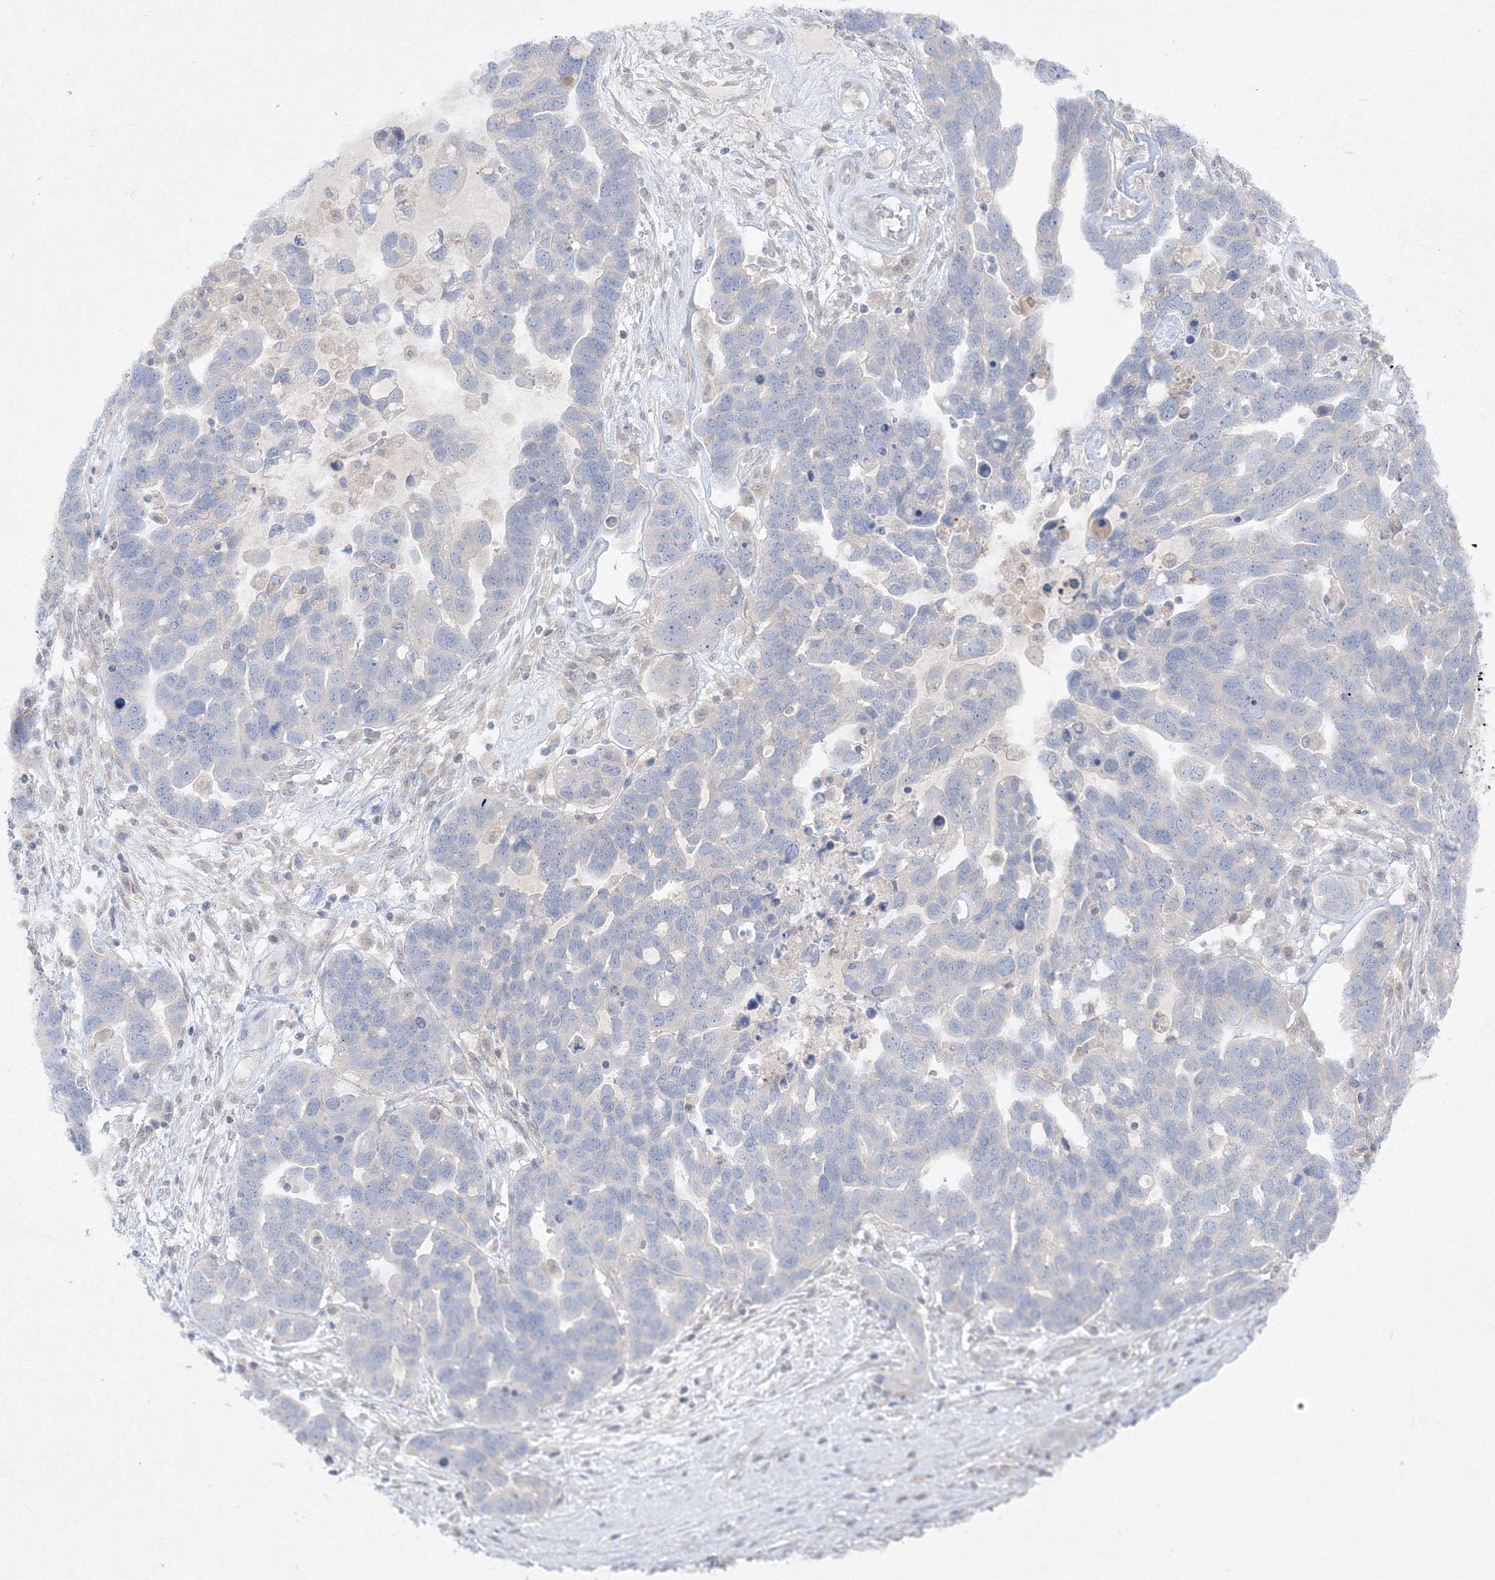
{"staining": {"intensity": "negative", "quantity": "none", "location": "none"}, "tissue": "ovarian cancer", "cell_type": "Tumor cells", "image_type": "cancer", "snomed": [{"axis": "morphology", "description": "Cystadenocarcinoma, serous, NOS"}, {"axis": "topography", "description": "Ovary"}], "caption": "Ovarian cancer was stained to show a protein in brown. There is no significant staining in tumor cells.", "gene": "FBXL8", "patient": {"sex": "female", "age": 54}}